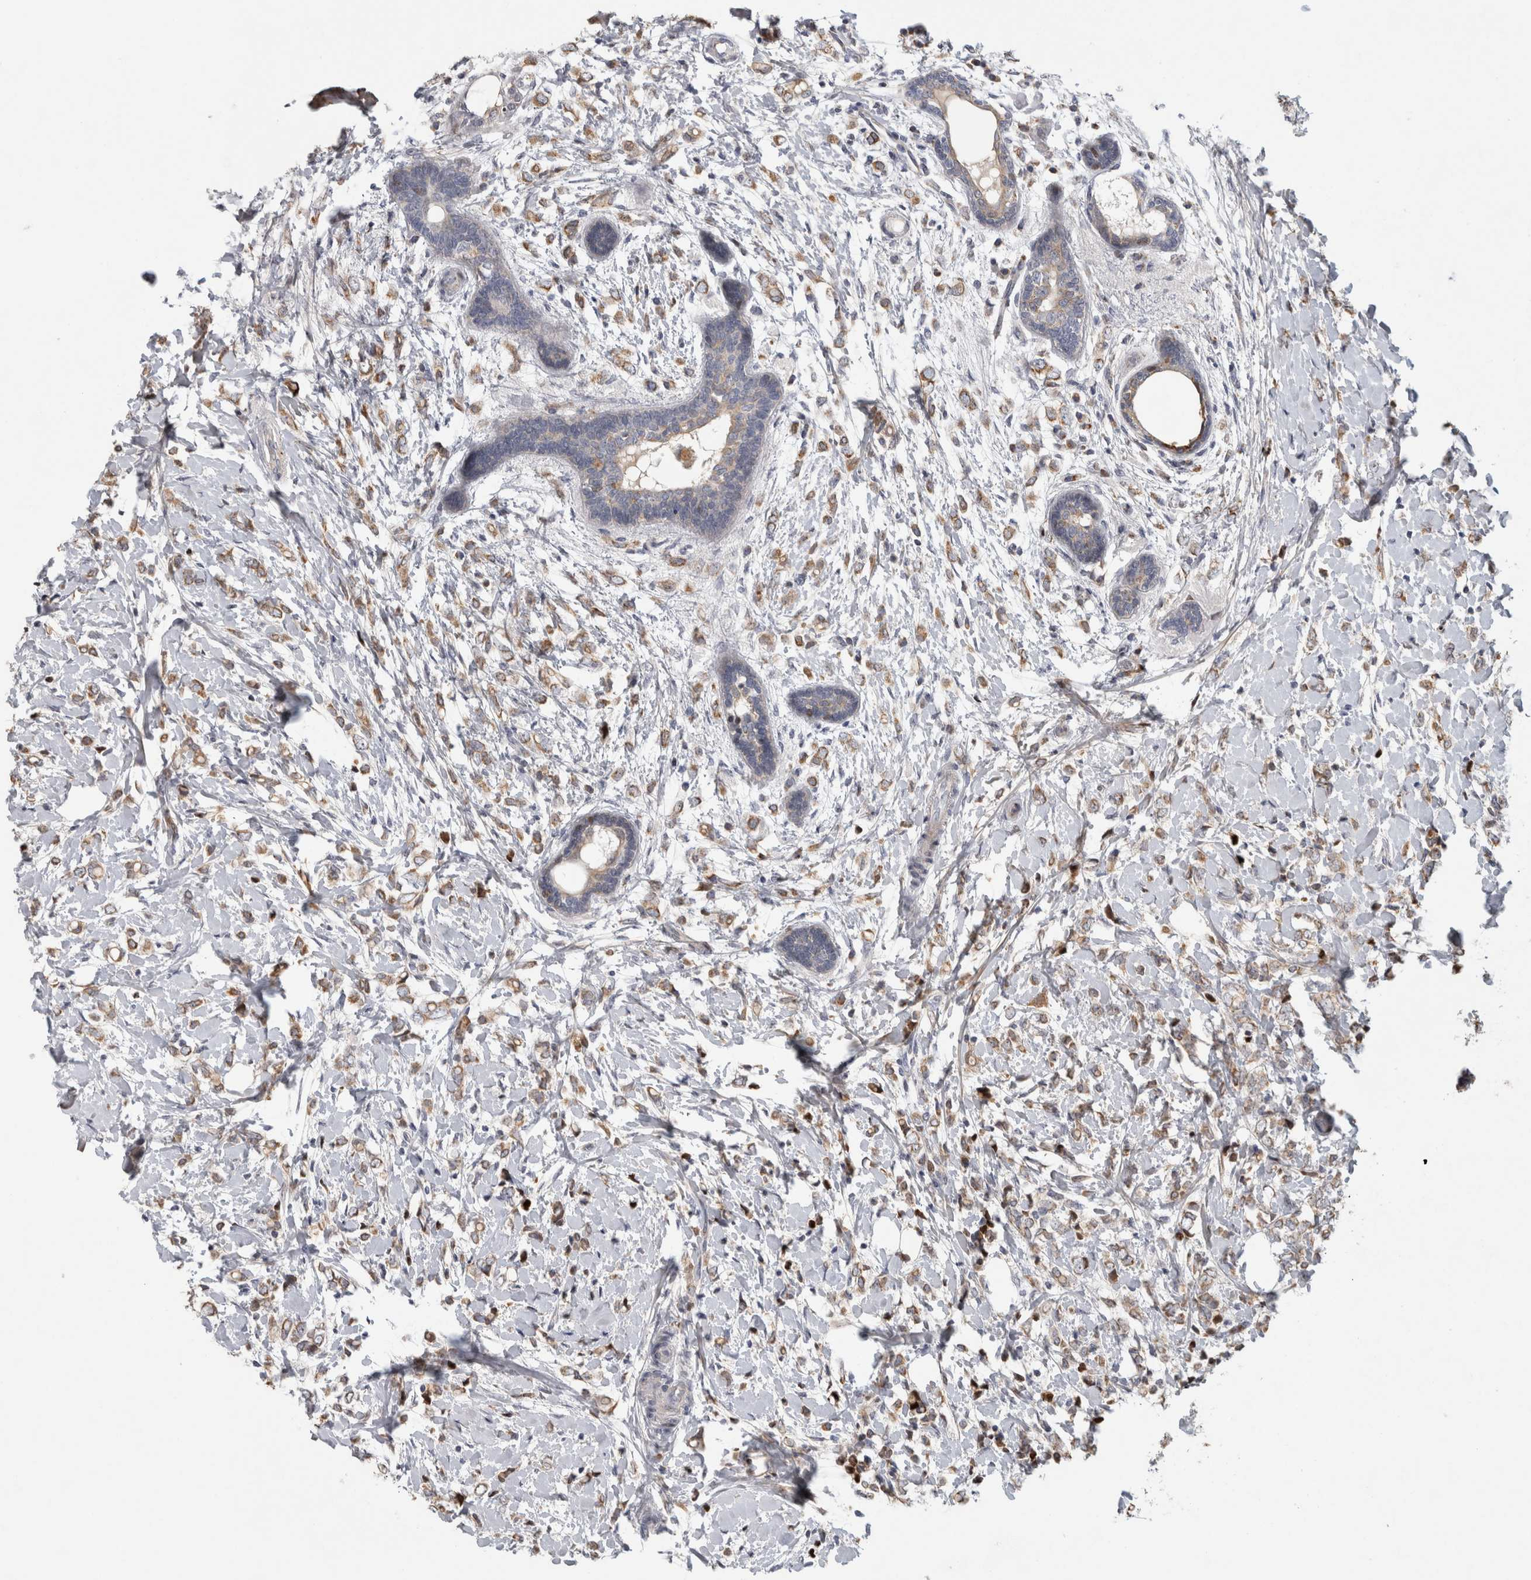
{"staining": {"intensity": "weak", "quantity": ">75%", "location": "cytoplasmic/membranous"}, "tissue": "breast cancer", "cell_type": "Tumor cells", "image_type": "cancer", "snomed": [{"axis": "morphology", "description": "Normal tissue, NOS"}, {"axis": "morphology", "description": "Lobular carcinoma"}, {"axis": "topography", "description": "Breast"}], "caption": "There is low levels of weak cytoplasmic/membranous positivity in tumor cells of lobular carcinoma (breast), as demonstrated by immunohistochemical staining (brown color).", "gene": "RBM48", "patient": {"sex": "female", "age": 47}}